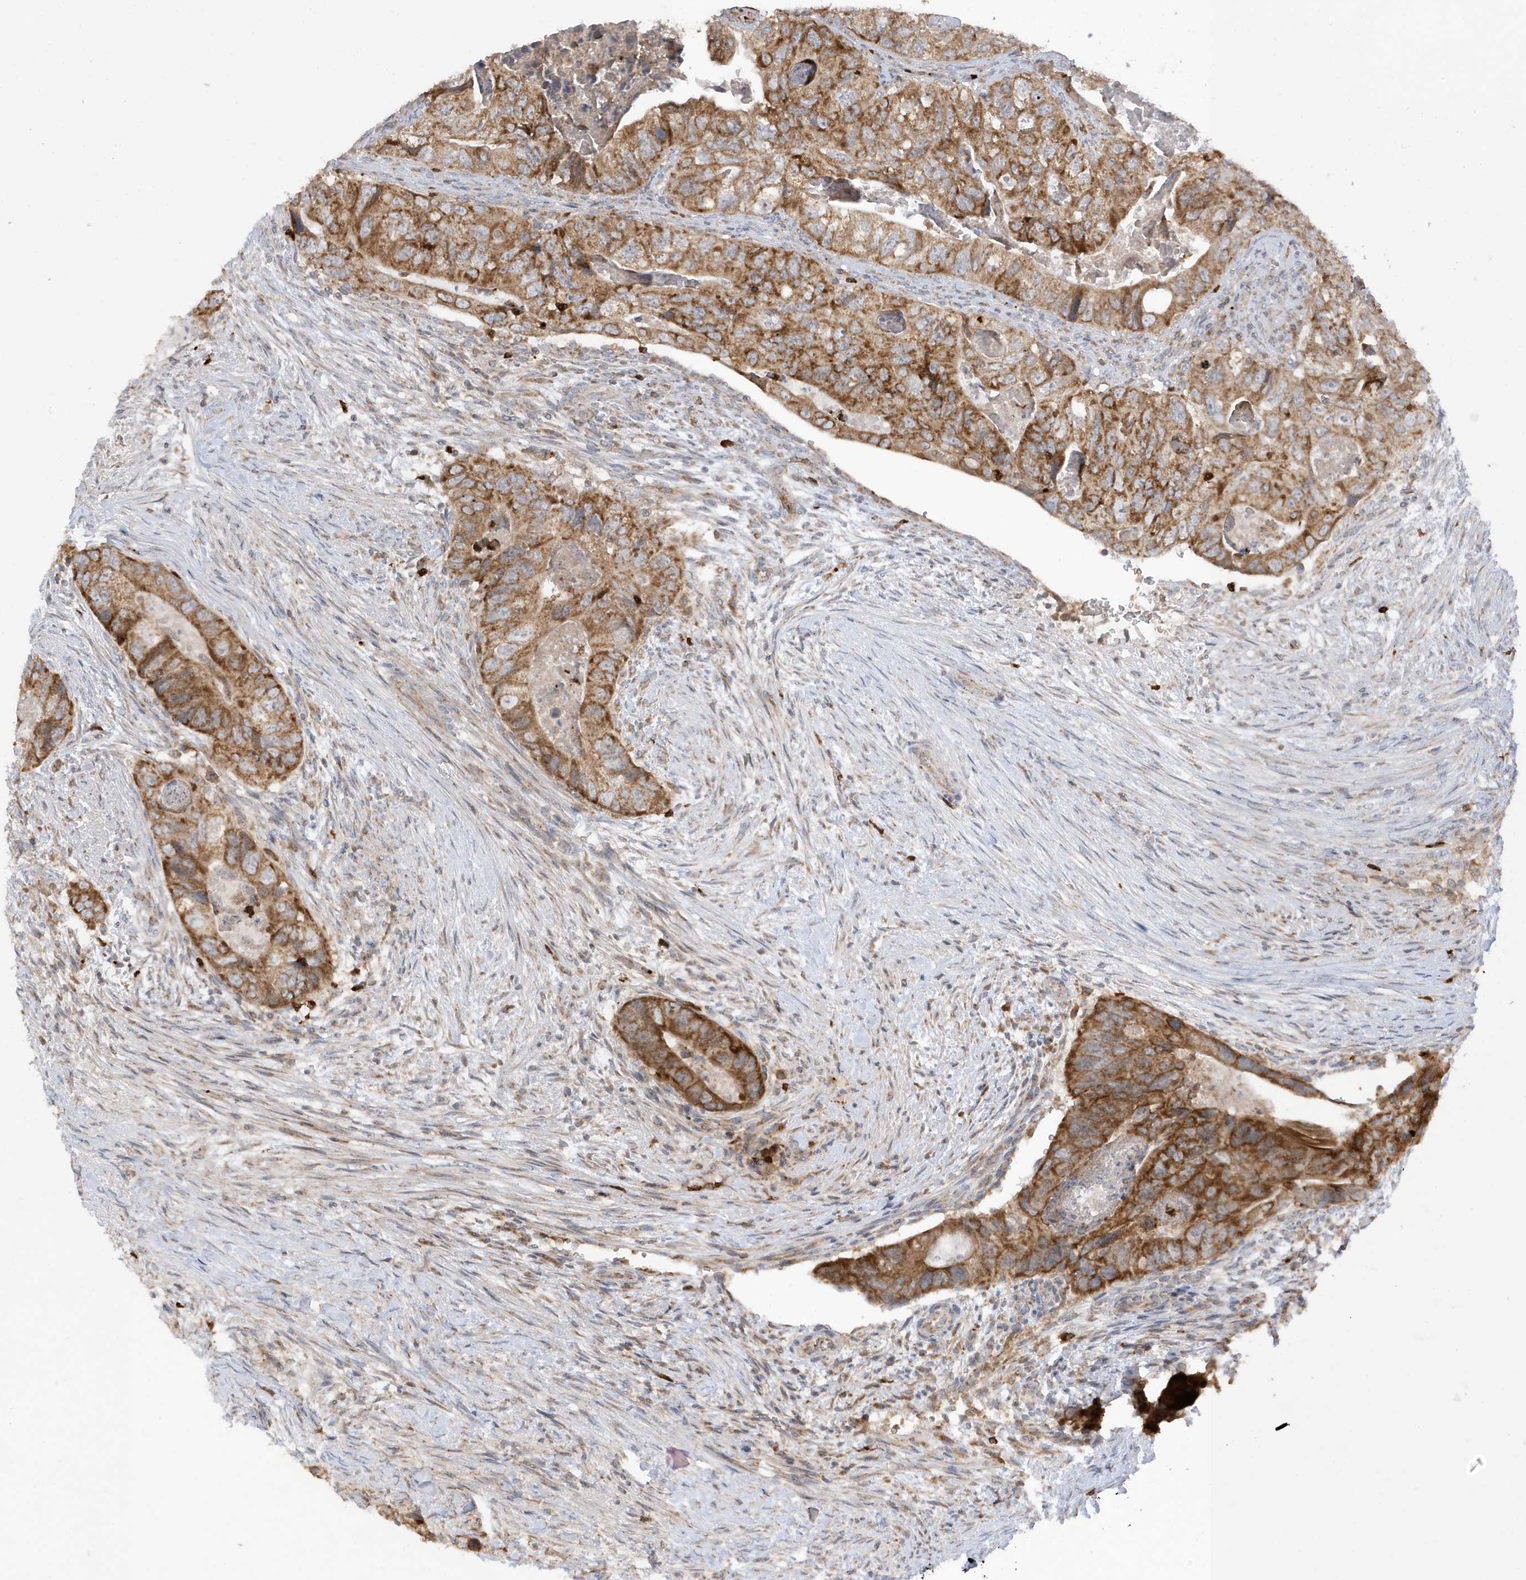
{"staining": {"intensity": "moderate", "quantity": ">75%", "location": "cytoplasmic/membranous"}, "tissue": "colorectal cancer", "cell_type": "Tumor cells", "image_type": "cancer", "snomed": [{"axis": "morphology", "description": "Adenocarcinoma, NOS"}, {"axis": "topography", "description": "Rectum"}], "caption": "This histopathology image exhibits immunohistochemistry (IHC) staining of colorectal adenocarcinoma, with medium moderate cytoplasmic/membranous staining in approximately >75% of tumor cells.", "gene": "NPPC", "patient": {"sex": "male", "age": 63}}